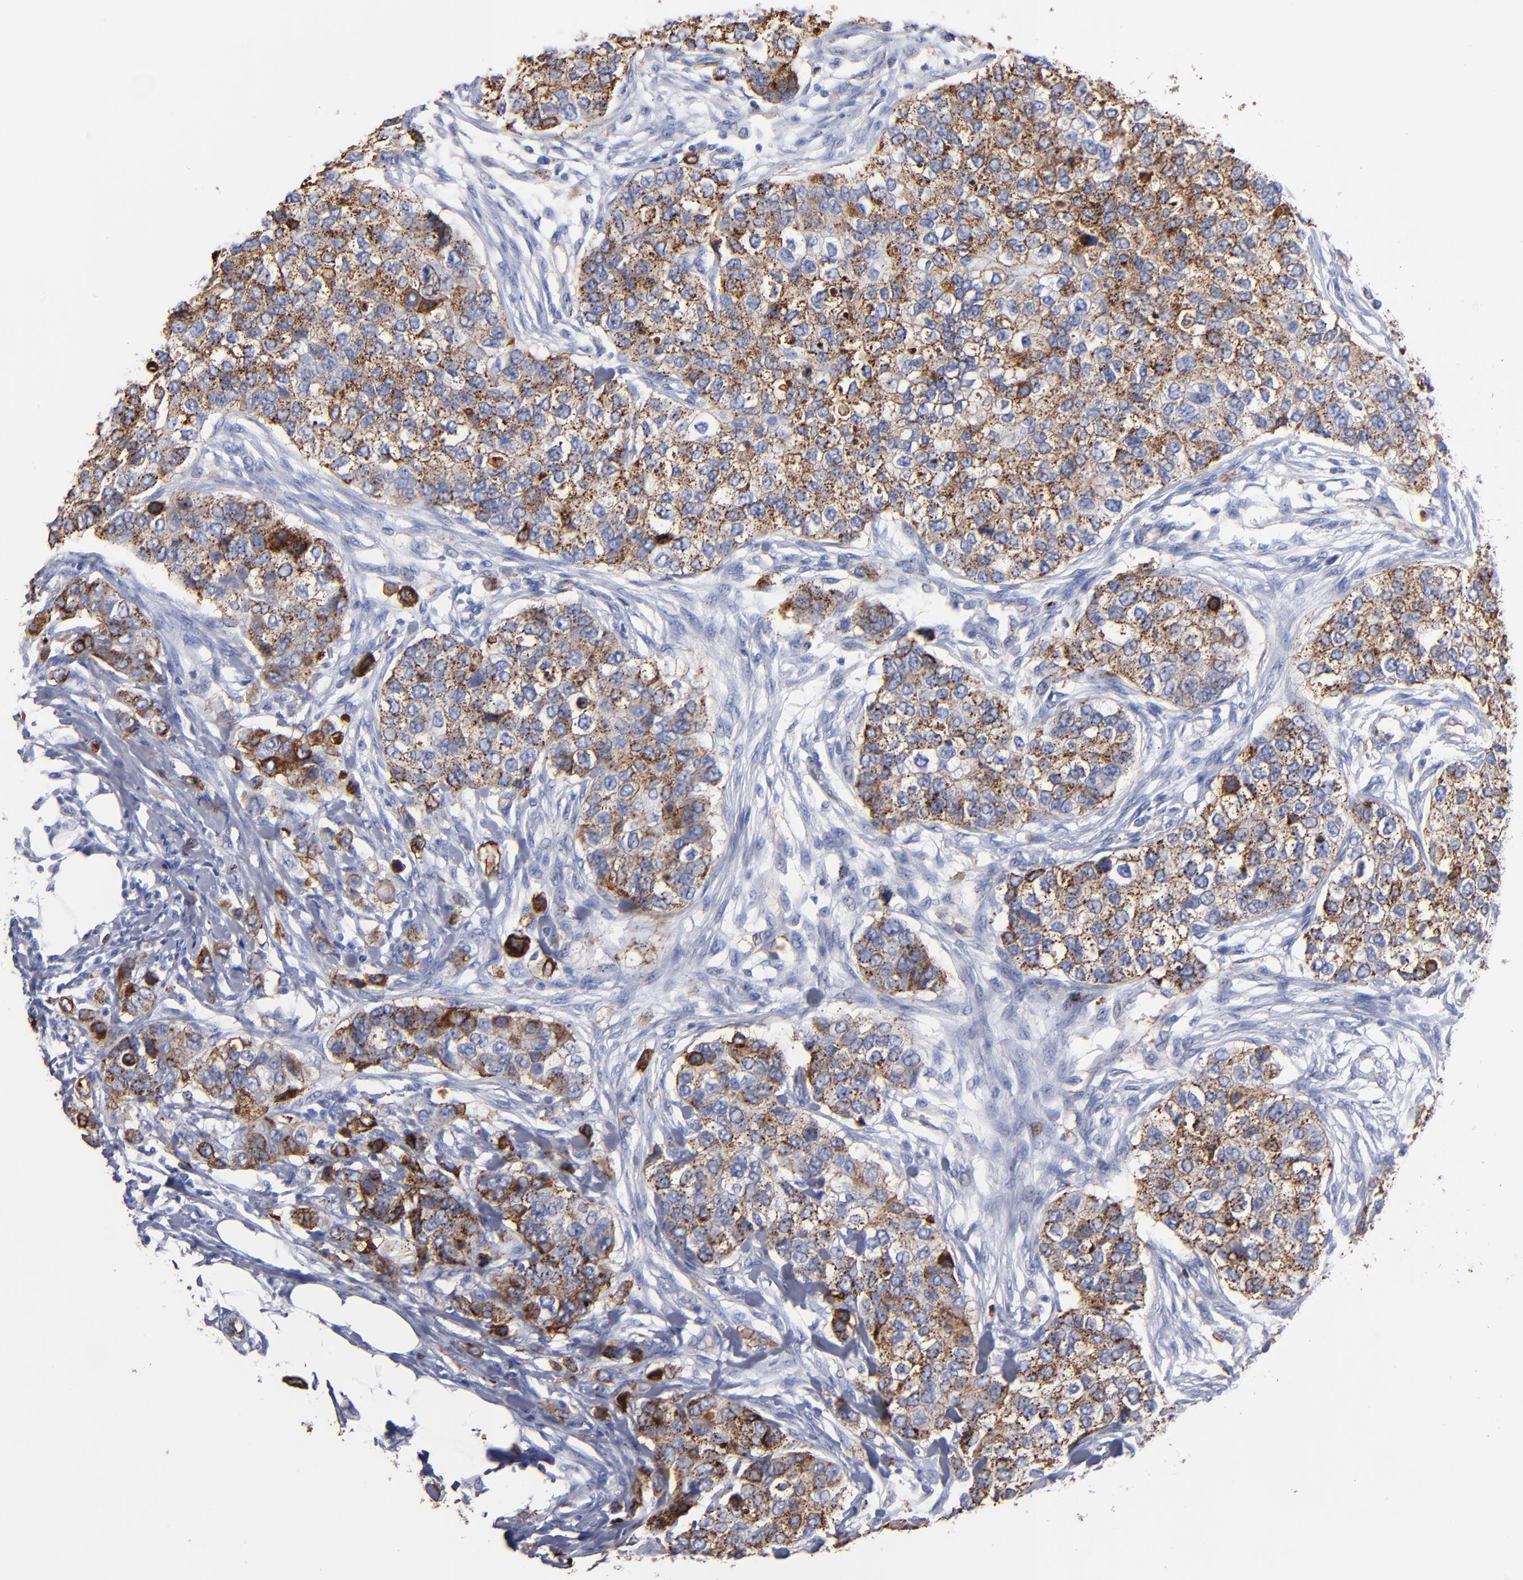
{"staining": {"intensity": "moderate", "quantity": "25%-75%", "location": "cytoplasmic/membranous"}, "tissue": "breast cancer", "cell_type": "Tumor cells", "image_type": "cancer", "snomed": [{"axis": "morphology", "description": "Normal tissue, NOS"}, {"axis": "morphology", "description": "Duct carcinoma"}, {"axis": "topography", "description": "Breast"}], "caption": "DAB immunohistochemical staining of breast cancer shows moderate cytoplasmic/membranous protein positivity in approximately 25%-75% of tumor cells. The staining was performed using DAB (3,3'-diaminobenzidine) to visualize the protein expression in brown, while the nuclei were stained in blue with hematoxylin (Magnification: 20x).", "gene": "TM4SF1", "patient": {"sex": "female", "age": 49}}